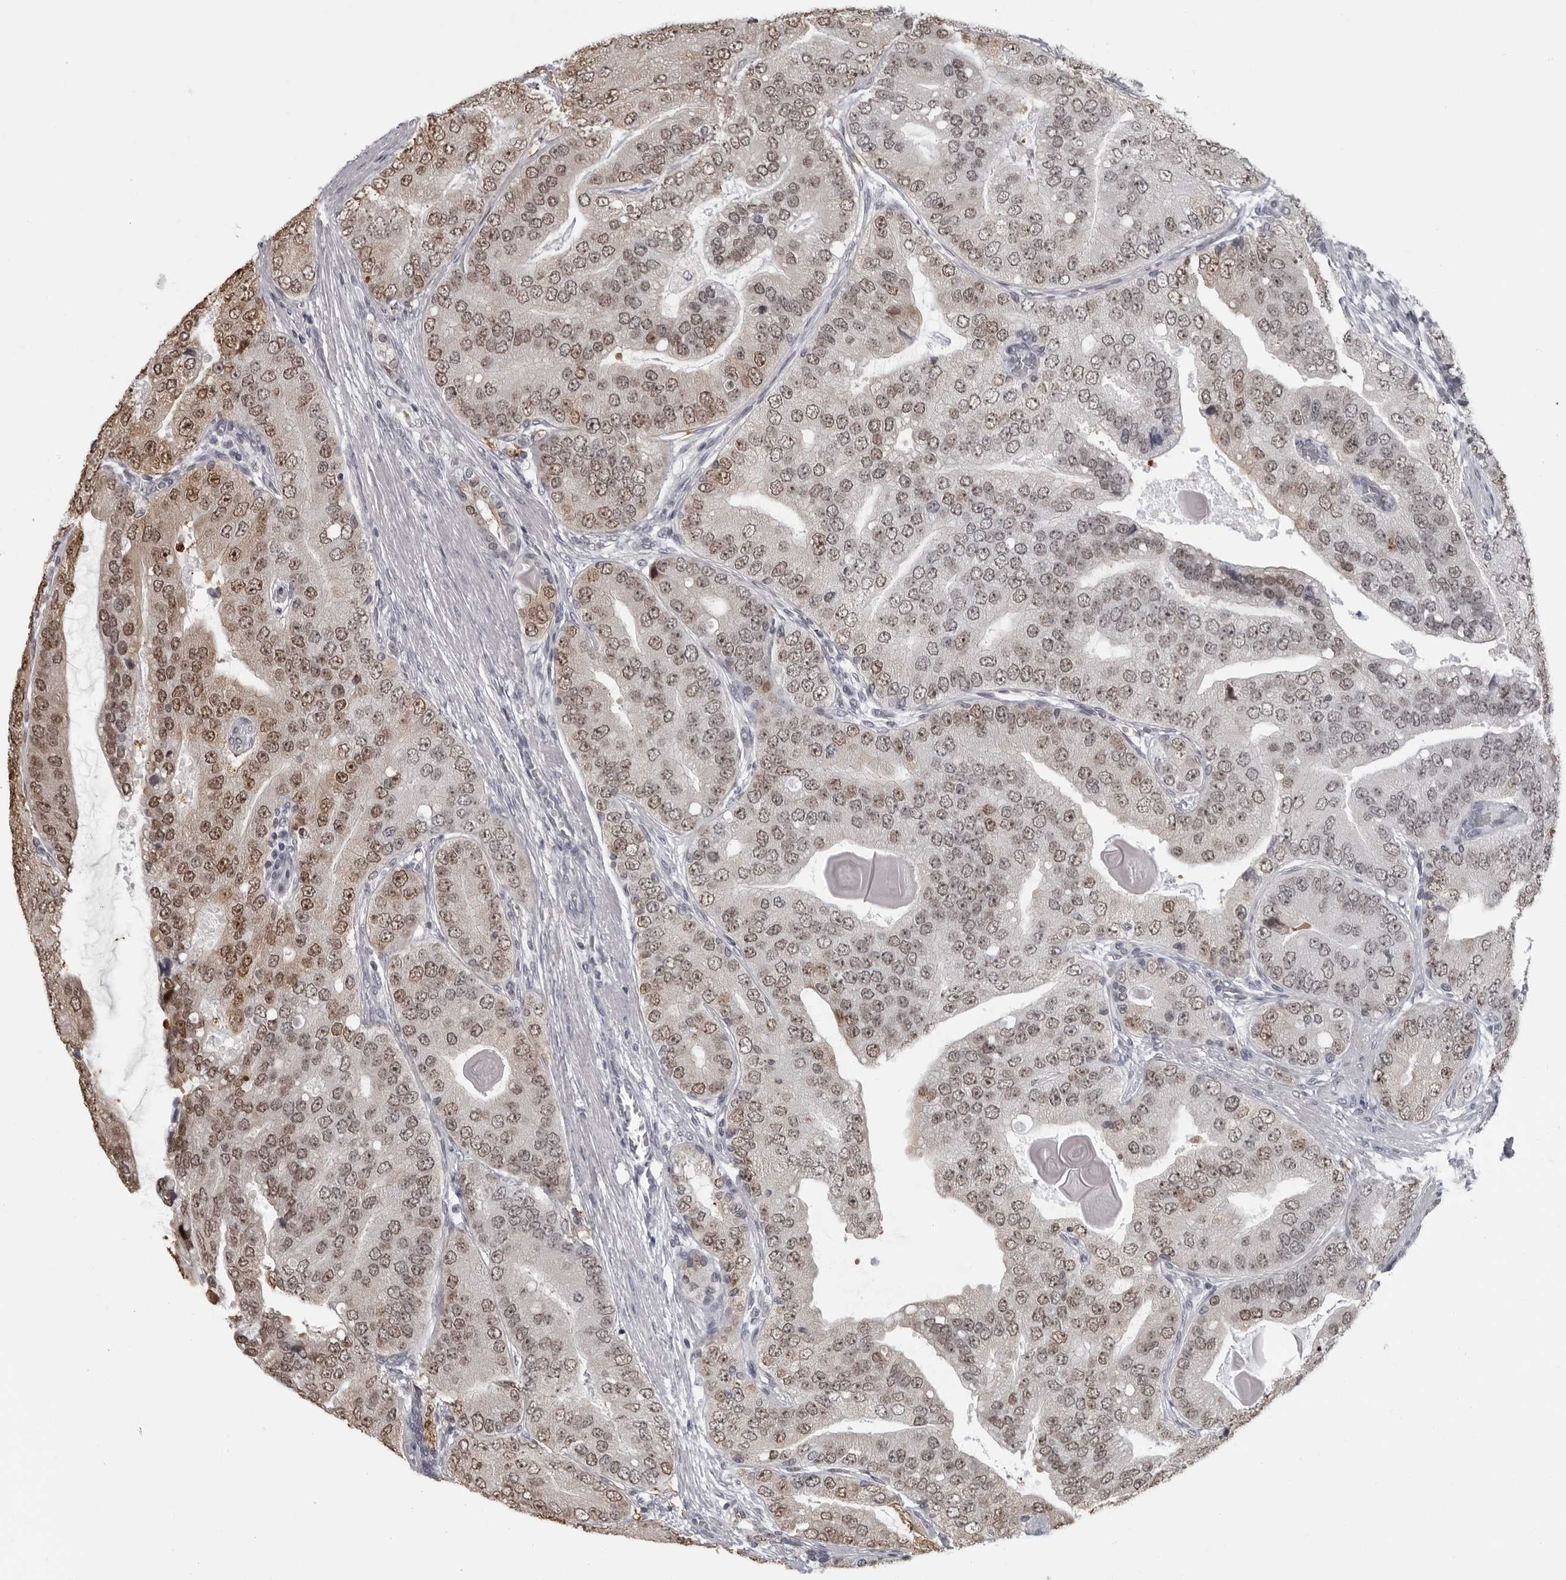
{"staining": {"intensity": "moderate", "quantity": ">75%", "location": "nuclear"}, "tissue": "prostate cancer", "cell_type": "Tumor cells", "image_type": "cancer", "snomed": [{"axis": "morphology", "description": "Adenocarcinoma, High grade"}, {"axis": "topography", "description": "Prostate"}], "caption": "This micrograph exhibits immunohistochemistry (IHC) staining of adenocarcinoma (high-grade) (prostate), with medium moderate nuclear expression in about >75% of tumor cells.", "gene": "LZIC", "patient": {"sex": "male", "age": 70}}